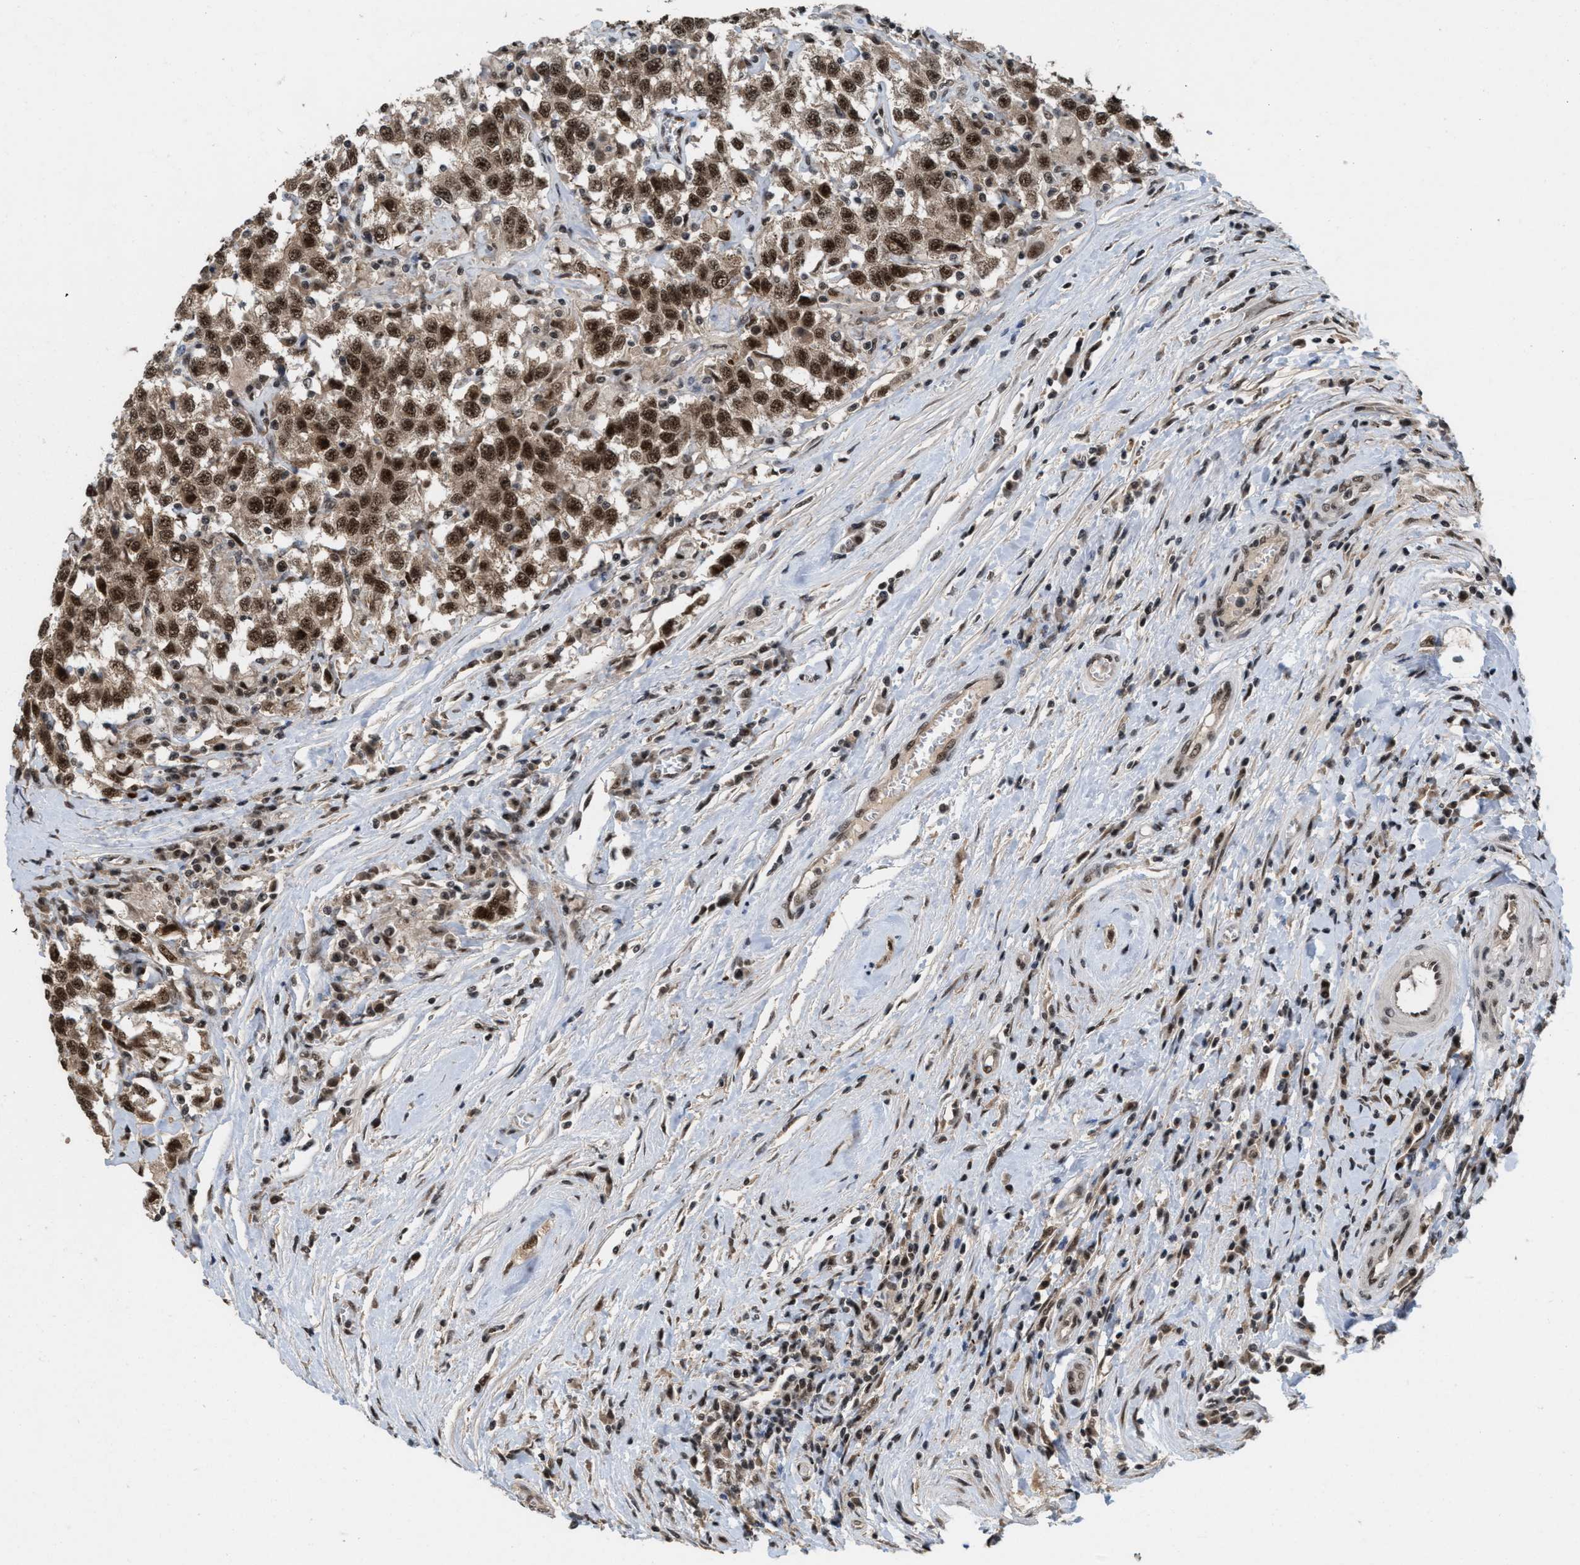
{"staining": {"intensity": "strong", "quantity": ">75%", "location": "cytoplasmic/membranous,nuclear"}, "tissue": "testis cancer", "cell_type": "Tumor cells", "image_type": "cancer", "snomed": [{"axis": "morphology", "description": "Seminoma, NOS"}, {"axis": "topography", "description": "Testis"}], "caption": "Testis seminoma tissue displays strong cytoplasmic/membranous and nuclear expression in approximately >75% of tumor cells", "gene": "PRPF4", "patient": {"sex": "male", "age": 41}}